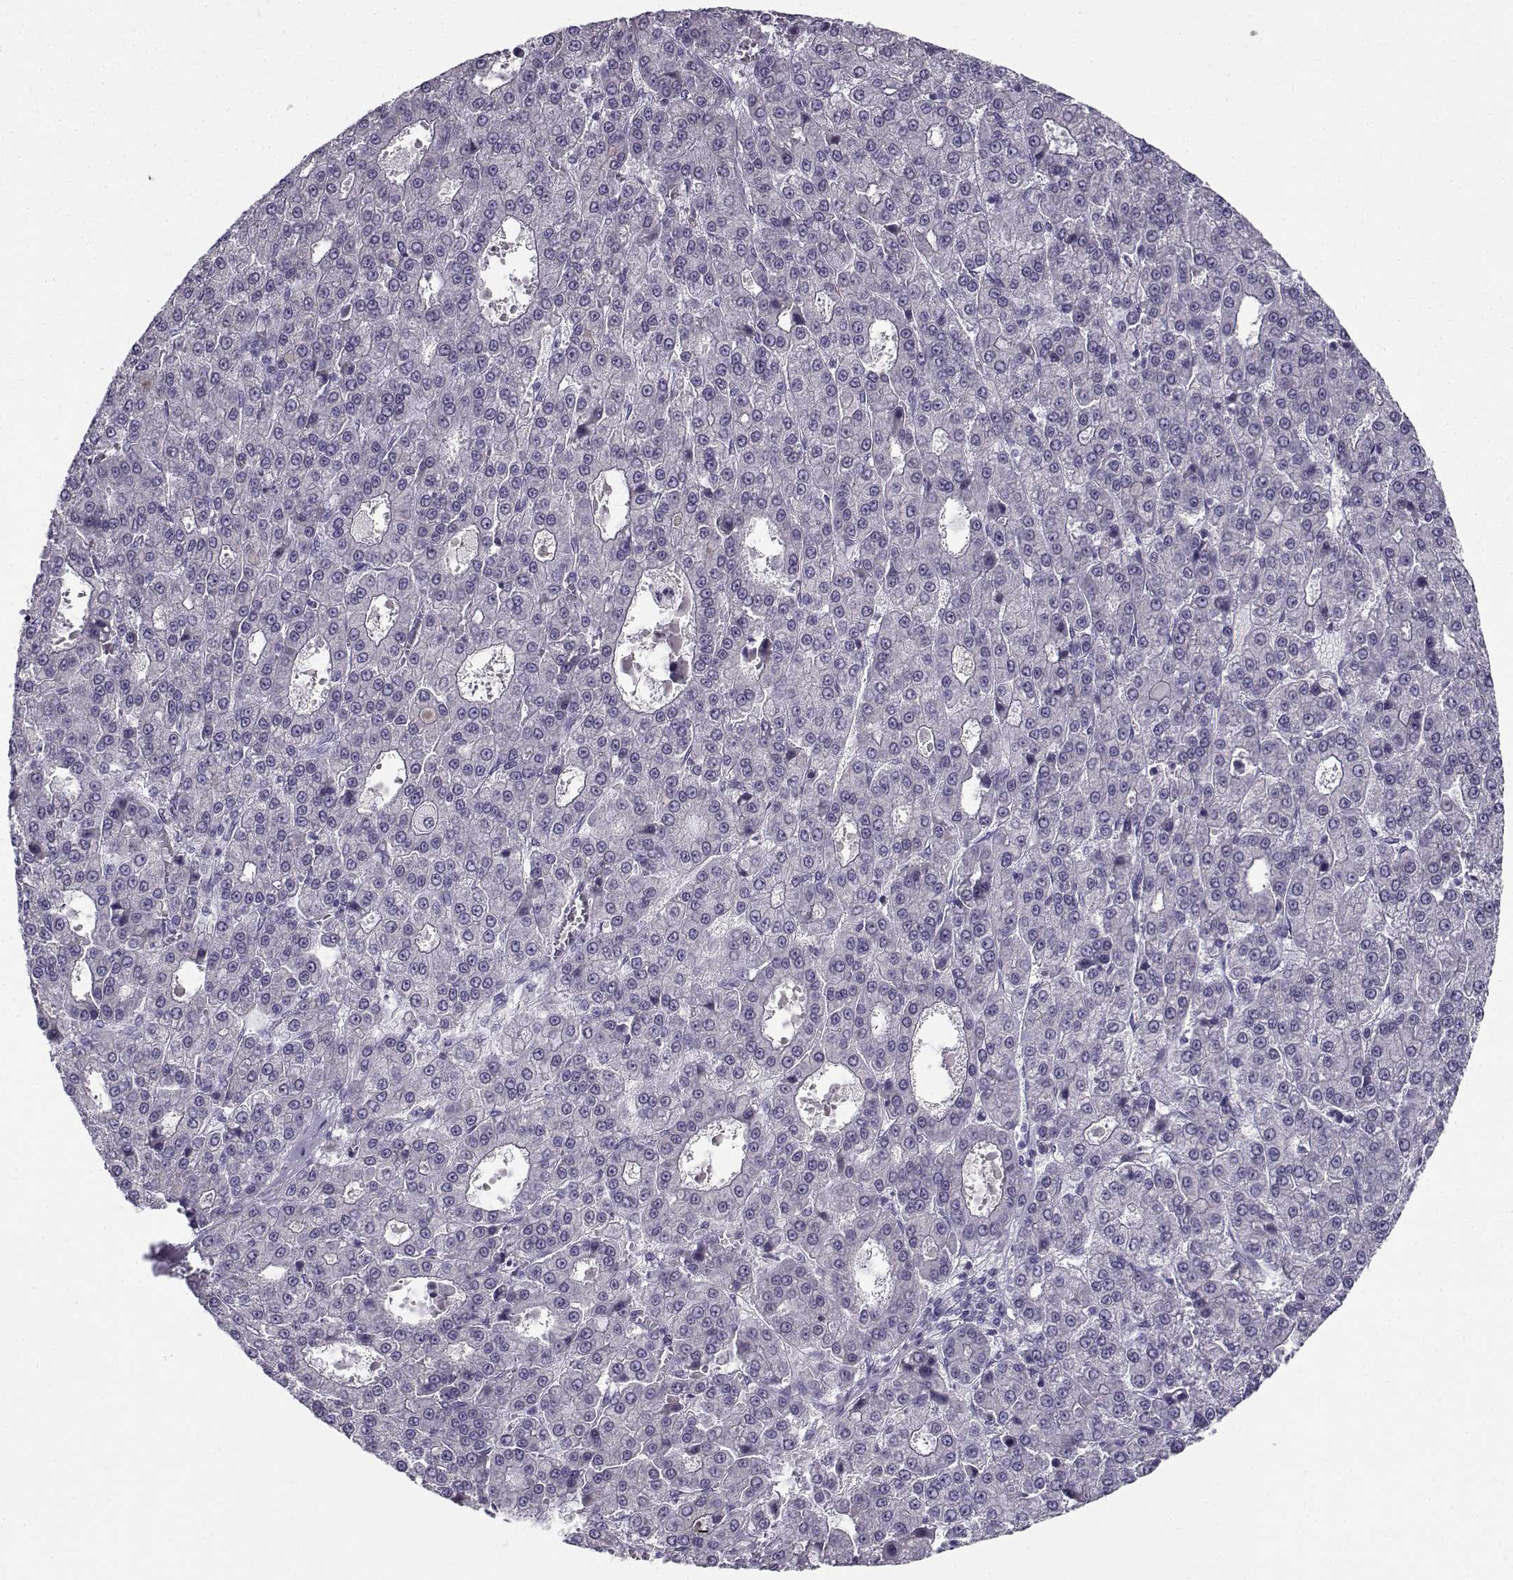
{"staining": {"intensity": "negative", "quantity": "none", "location": "none"}, "tissue": "liver cancer", "cell_type": "Tumor cells", "image_type": "cancer", "snomed": [{"axis": "morphology", "description": "Carcinoma, Hepatocellular, NOS"}, {"axis": "topography", "description": "Liver"}], "caption": "IHC of liver cancer (hepatocellular carcinoma) exhibits no staining in tumor cells.", "gene": "CREB3L3", "patient": {"sex": "male", "age": 70}}